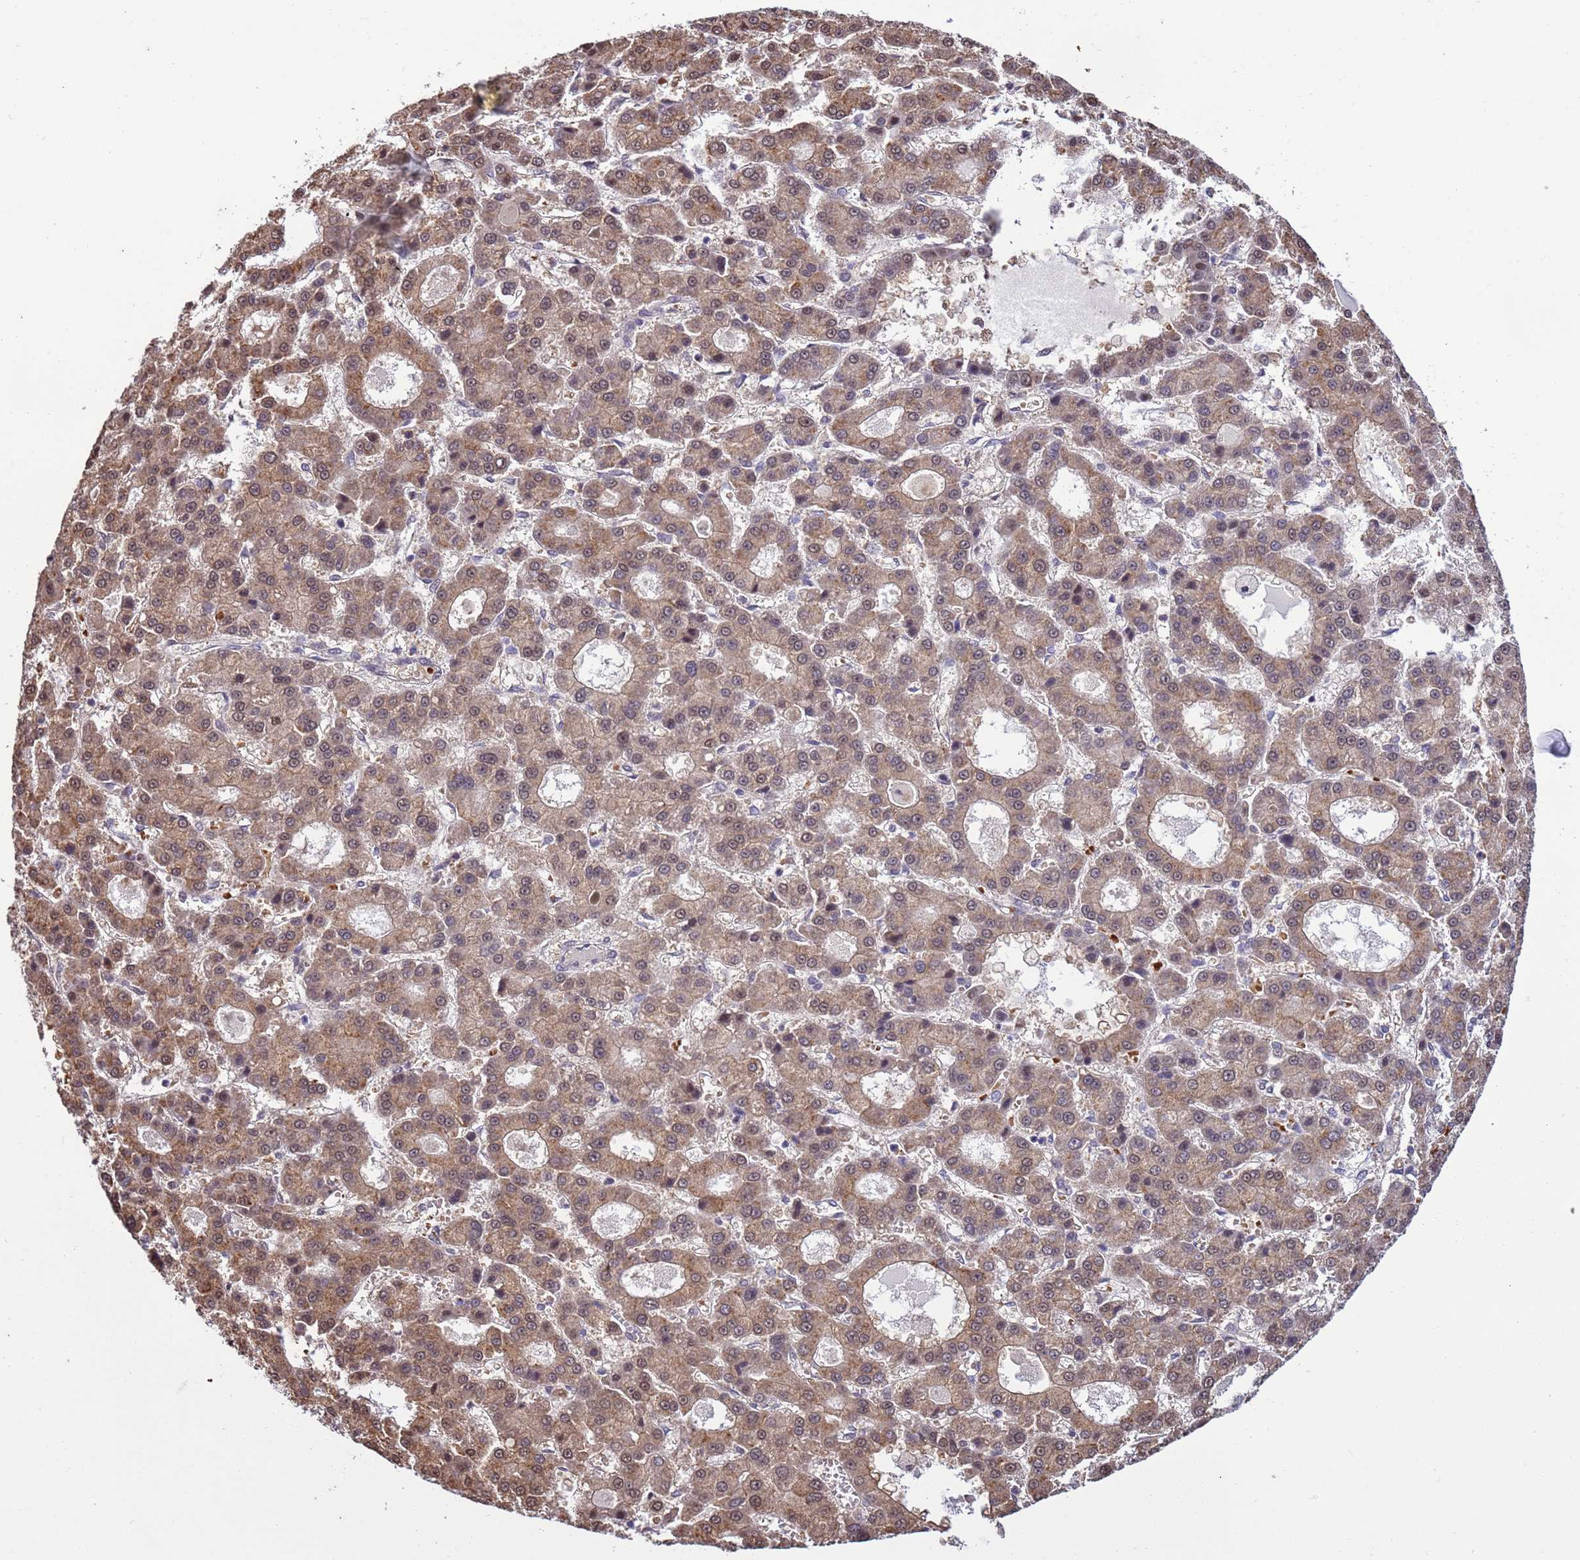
{"staining": {"intensity": "moderate", "quantity": "25%-75%", "location": "cytoplasmic/membranous,nuclear"}, "tissue": "liver cancer", "cell_type": "Tumor cells", "image_type": "cancer", "snomed": [{"axis": "morphology", "description": "Carcinoma, Hepatocellular, NOS"}, {"axis": "topography", "description": "Liver"}], "caption": "The image reveals a brown stain indicating the presence of a protein in the cytoplasmic/membranous and nuclear of tumor cells in liver hepatocellular carcinoma.", "gene": "GEN1", "patient": {"sex": "male", "age": 70}}